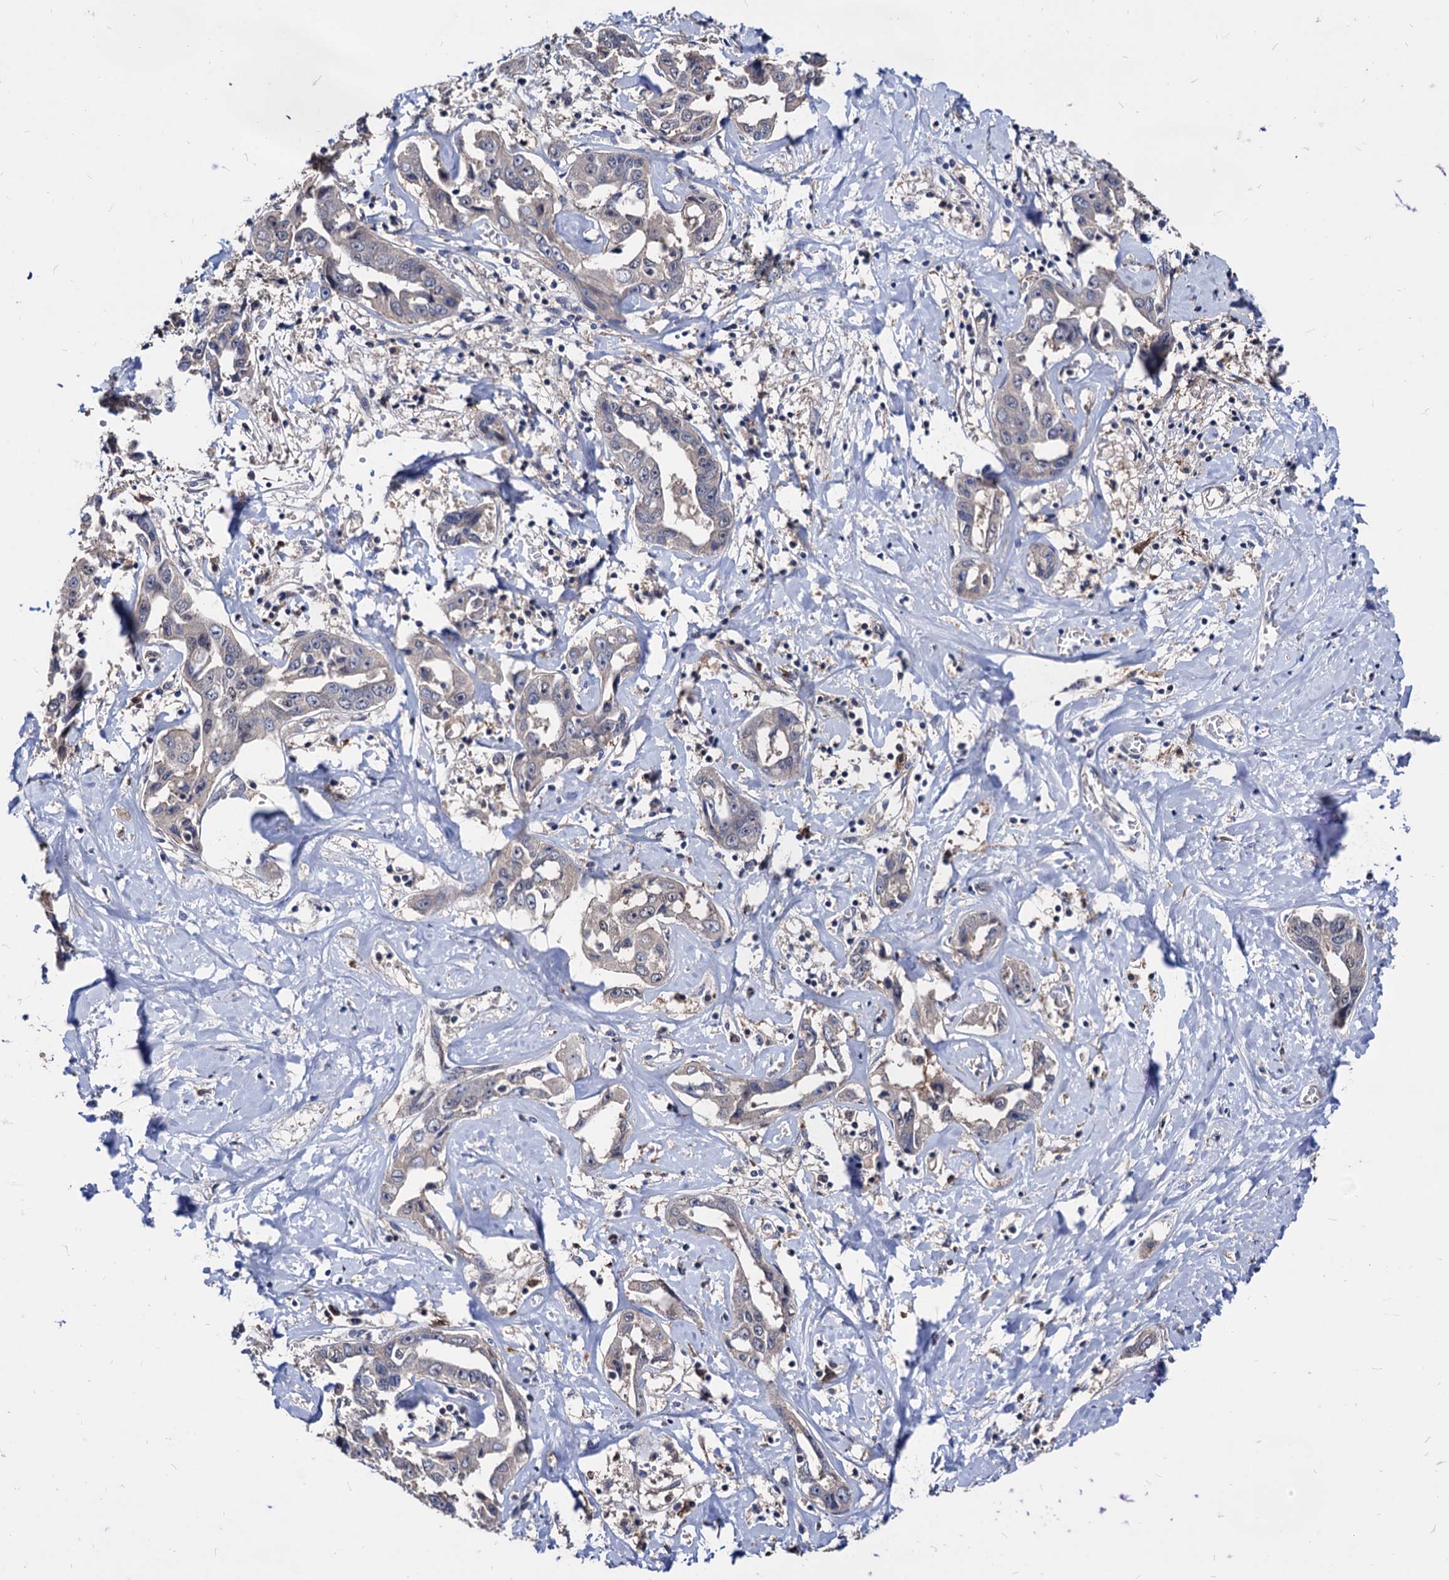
{"staining": {"intensity": "negative", "quantity": "none", "location": "none"}, "tissue": "liver cancer", "cell_type": "Tumor cells", "image_type": "cancer", "snomed": [{"axis": "morphology", "description": "Cholangiocarcinoma"}, {"axis": "topography", "description": "Liver"}], "caption": "There is no significant expression in tumor cells of liver cancer.", "gene": "CPPED1", "patient": {"sex": "male", "age": 59}}